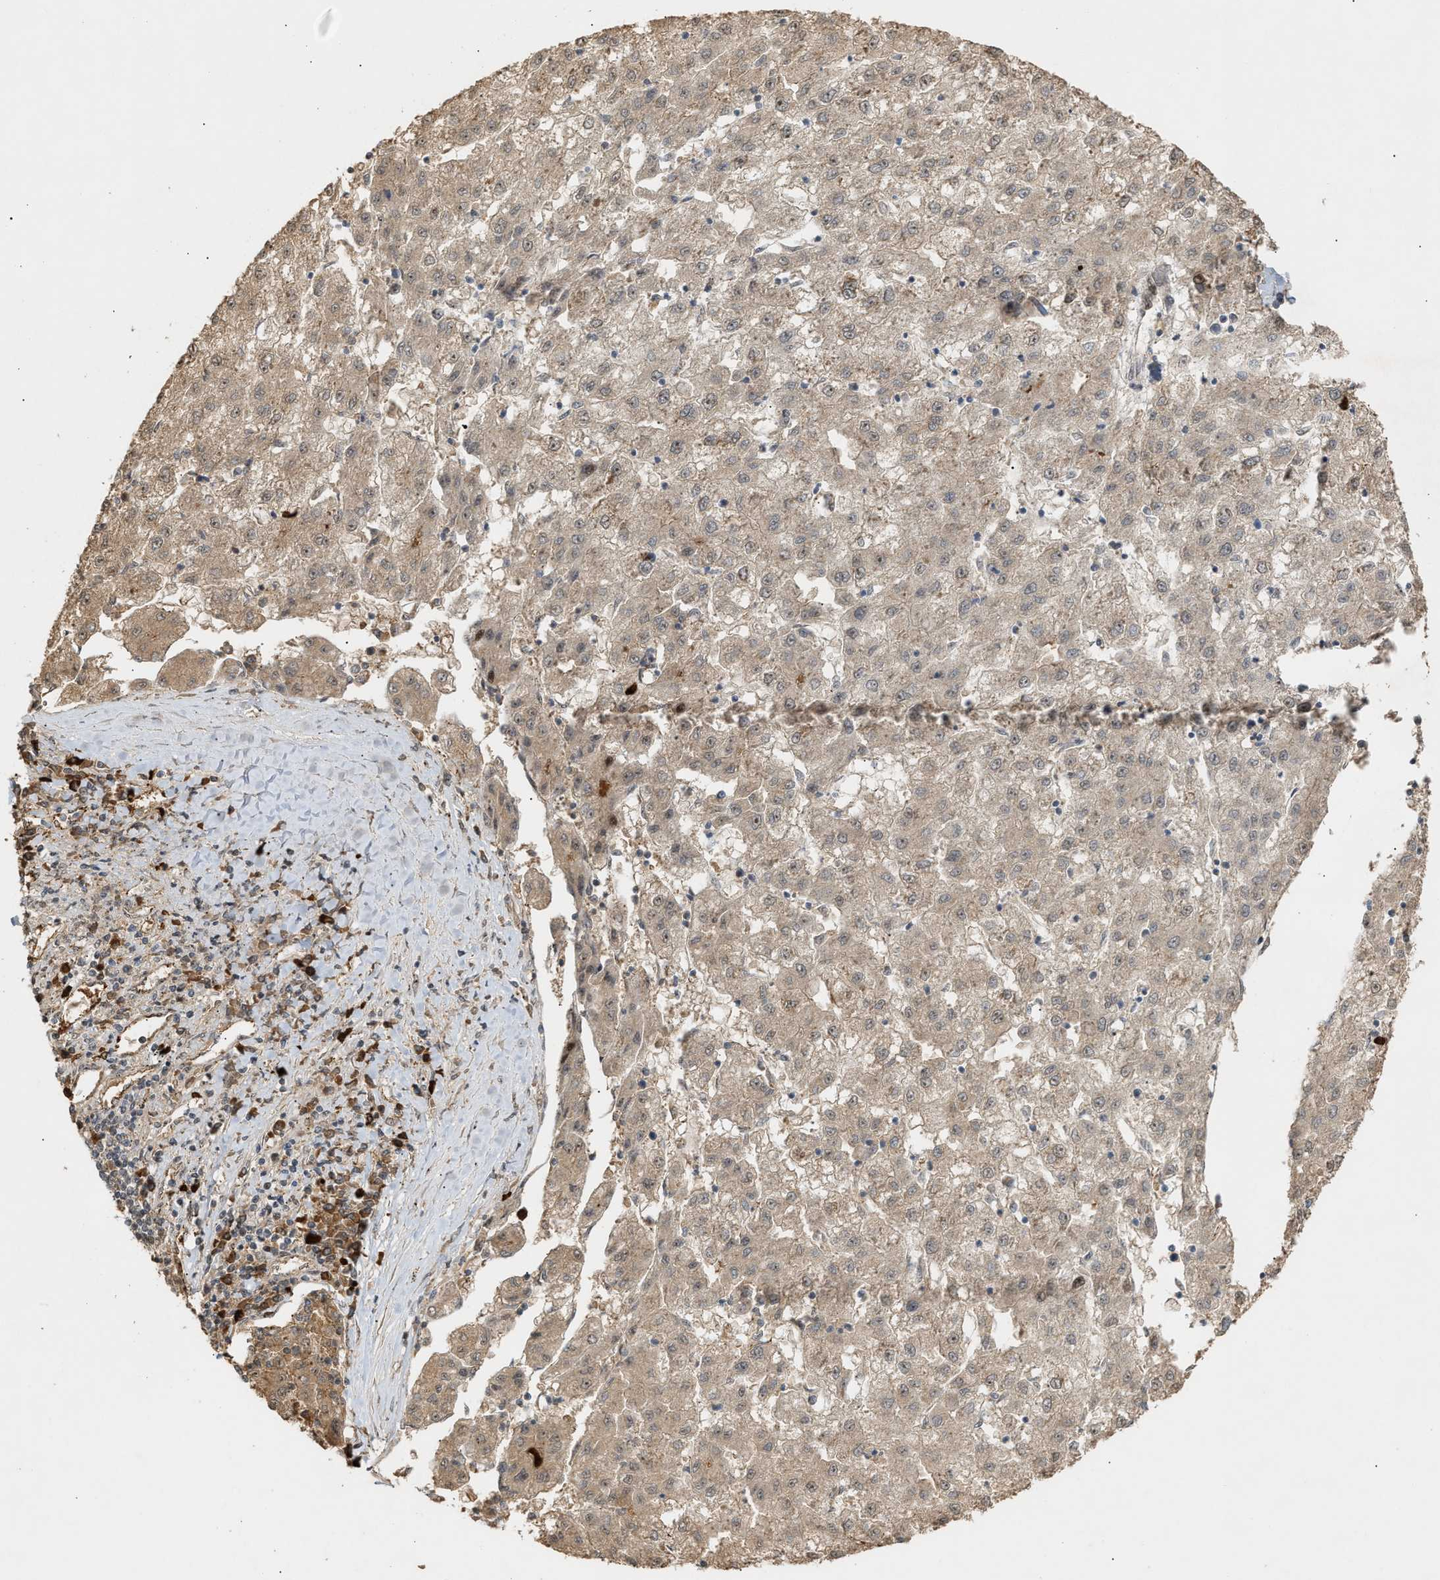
{"staining": {"intensity": "negative", "quantity": "none", "location": "none"}, "tissue": "liver cancer", "cell_type": "Tumor cells", "image_type": "cancer", "snomed": [{"axis": "morphology", "description": "Carcinoma, Hepatocellular, NOS"}, {"axis": "topography", "description": "Liver"}], "caption": "Immunohistochemical staining of human hepatocellular carcinoma (liver) demonstrates no significant staining in tumor cells. (DAB (3,3'-diaminobenzidine) immunohistochemistry, high magnification).", "gene": "ZFAND5", "patient": {"sex": "male", "age": 72}}